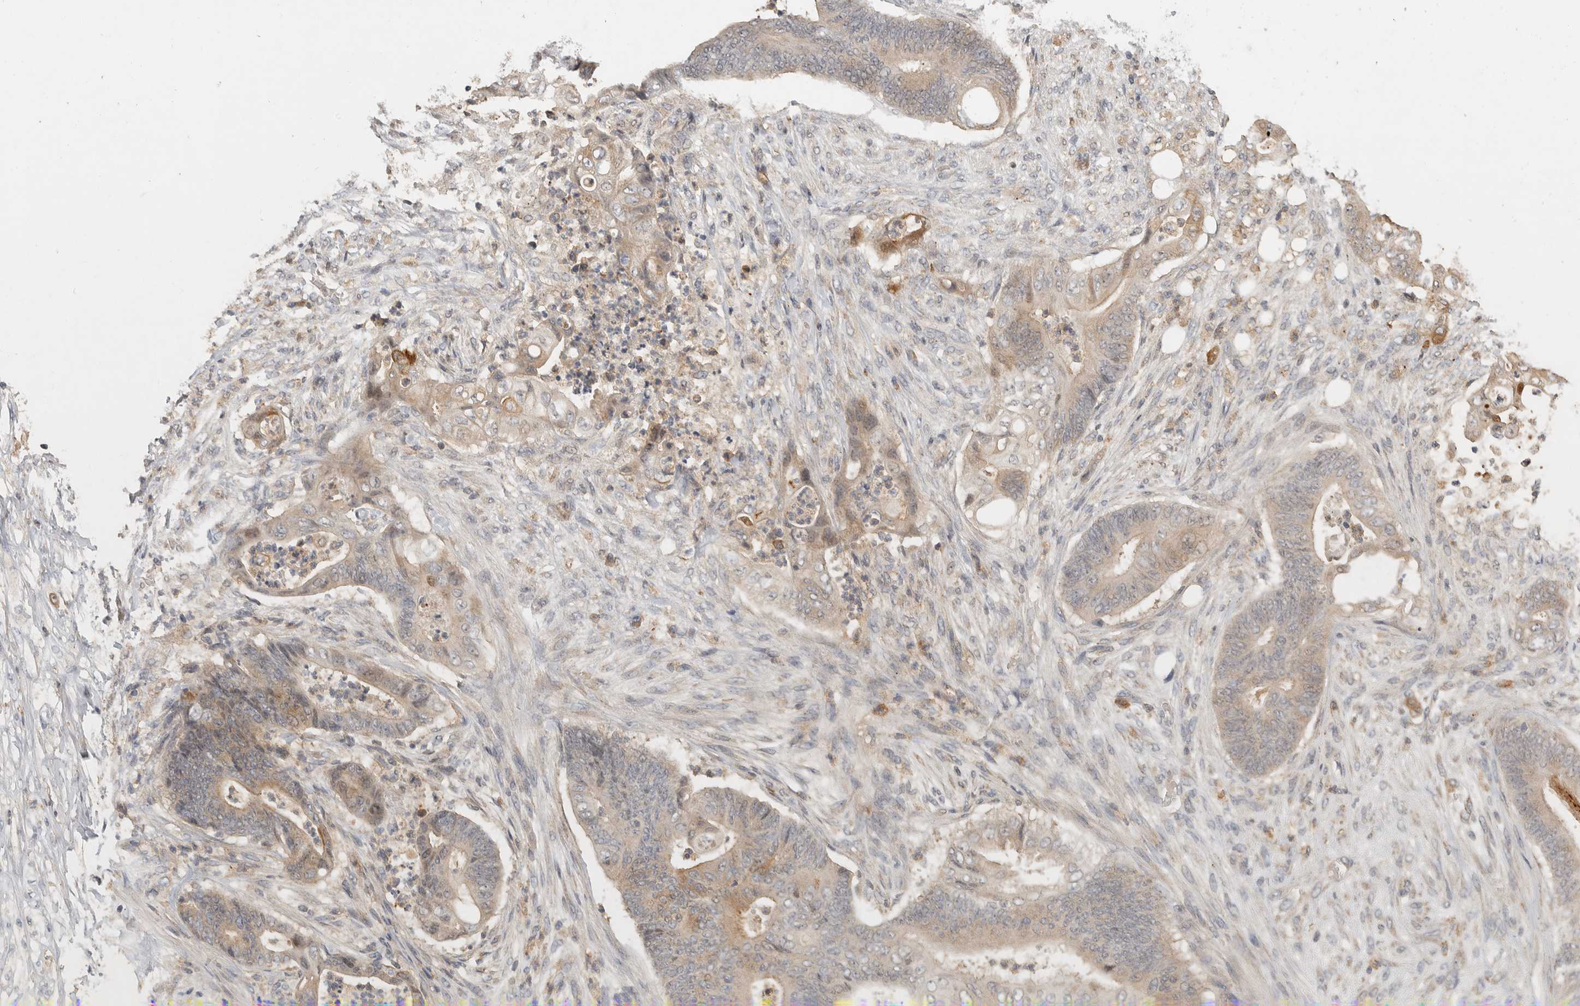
{"staining": {"intensity": "weak", "quantity": "<25%", "location": "cytoplasmic/membranous"}, "tissue": "stomach cancer", "cell_type": "Tumor cells", "image_type": "cancer", "snomed": [{"axis": "morphology", "description": "Adenocarcinoma, NOS"}, {"axis": "topography", "description": "Stomach"}], "caption": "Histopathology image shows no significant protein positivity in tumor cells of stomach cancer (adenocarcinoma).", "gene": "EIF3H", "patient": {"sex": "female", "age": 73}}